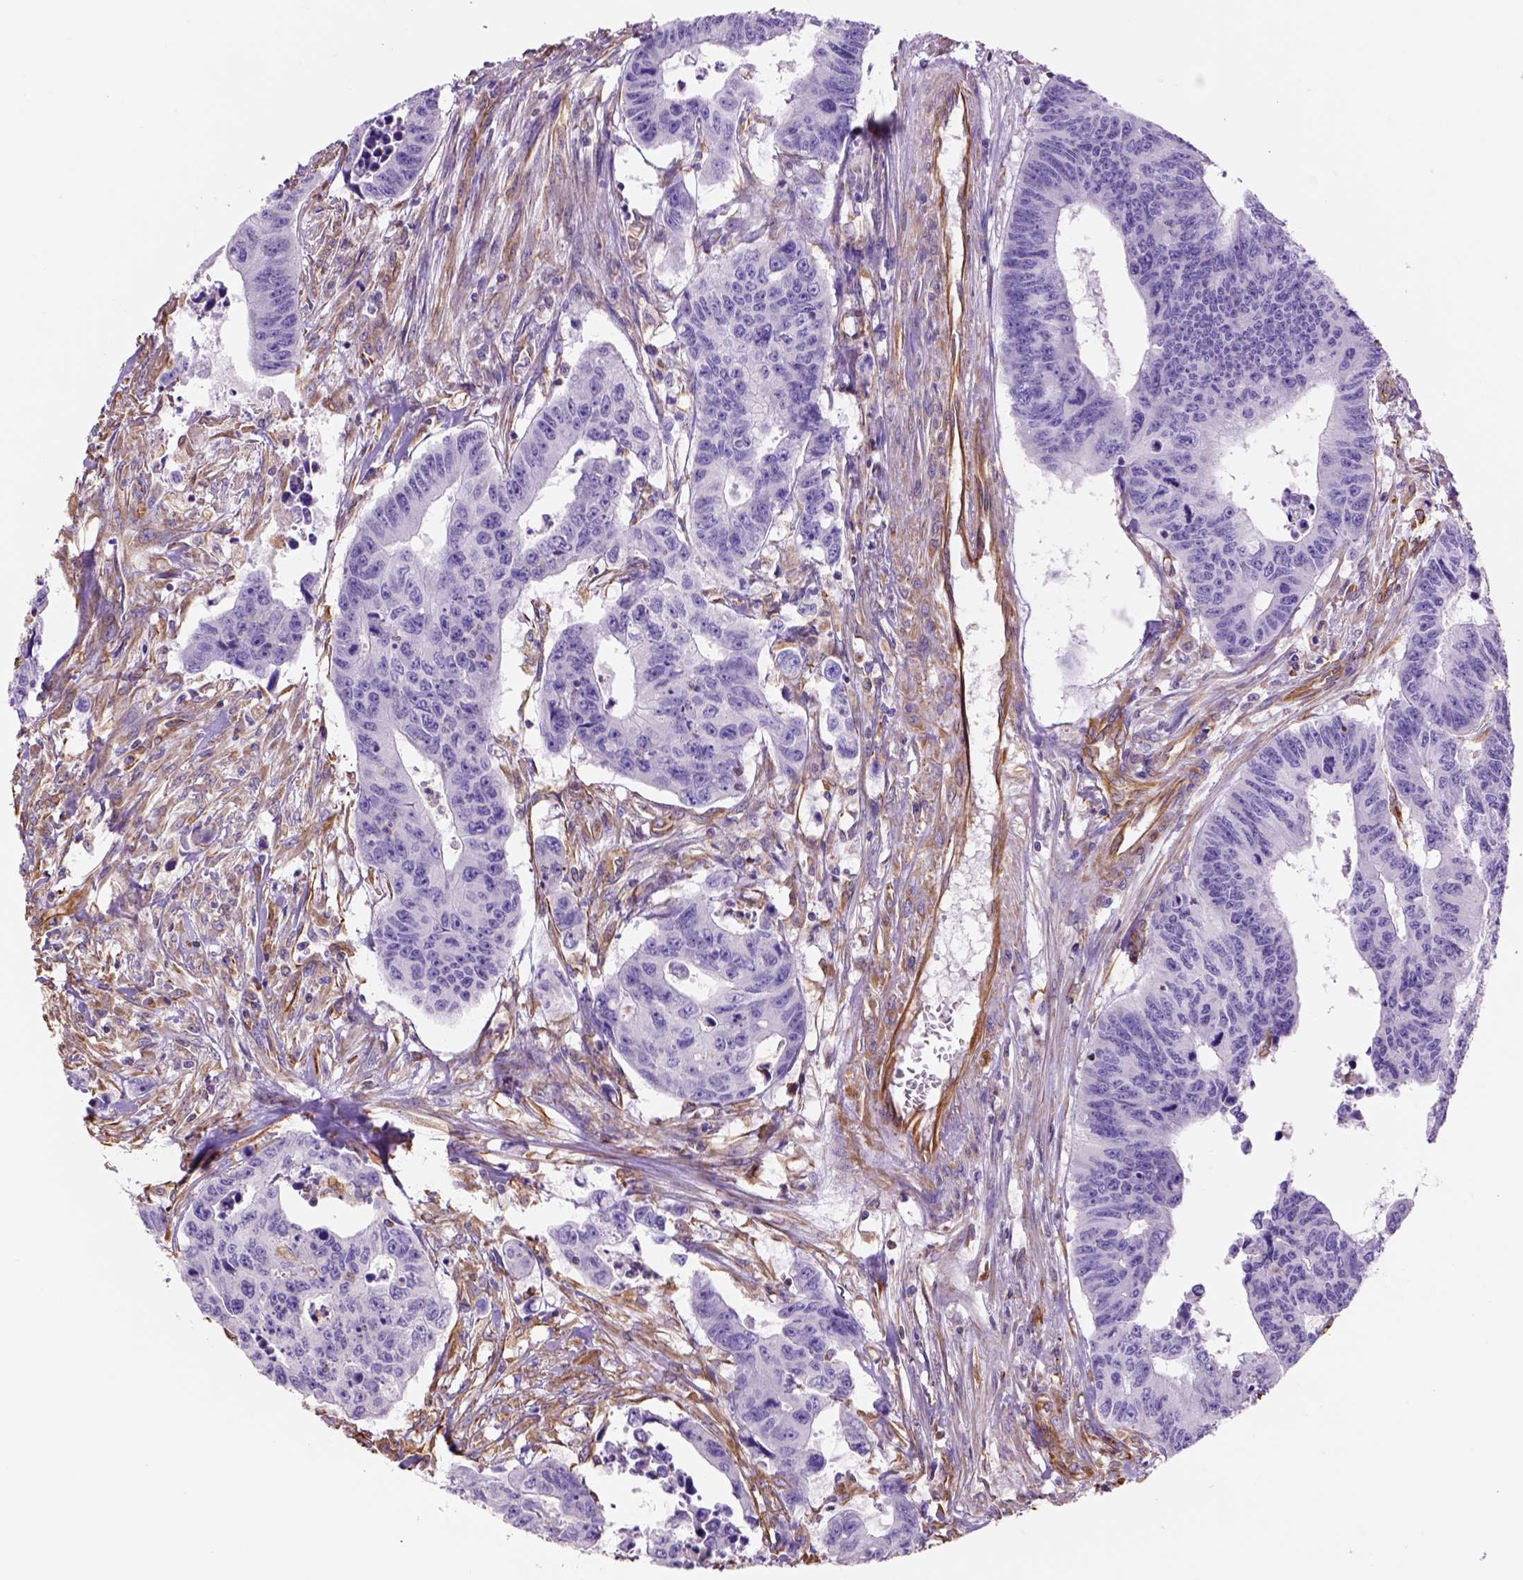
{"staining": {"intensity": "negative", "quantity": "none", "location": "none"}, "tissue": "colorectal cancer", "cell_type": "Tumor cells", "image_type": "cancer", "snomed": [{"axis": "morphology", "description": "Adenocarcinoma, NOS"}, {"axis": "topography", "description": "Rectum"}], "caption": "This micrograph is of colorectal adenocarcinoma stained with immunohistochemistry (IHC) to label a protein in brown with the nuclei are counter-stained blue. There is no positivity in tumor cells.", "gene": "ZZZ3", "patient": {"sex": "female", "age": 85}}